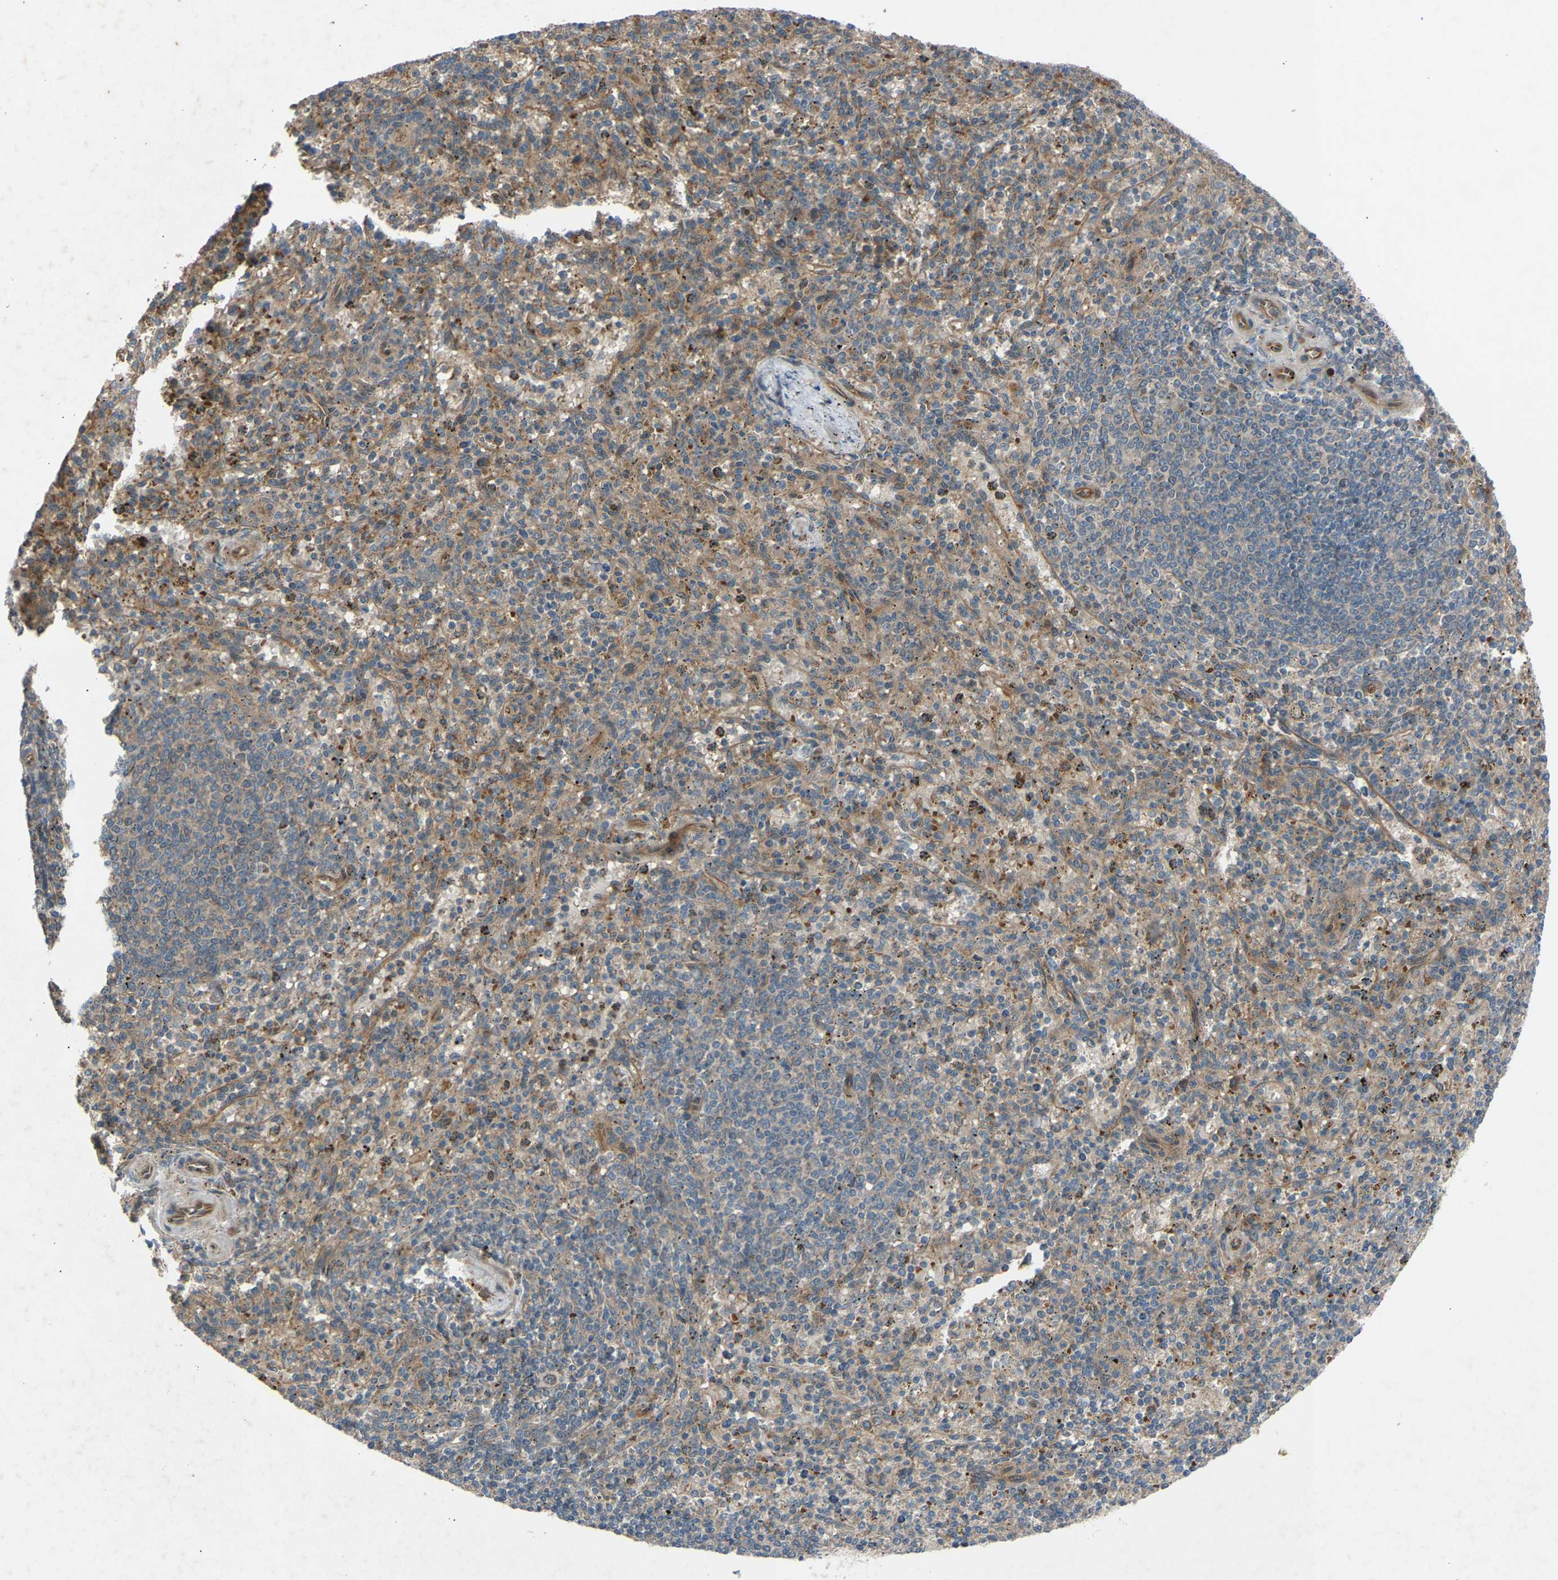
{"staining": {"intensity": "weak", "quantity": "<25%", "location": "cytoplasmic/membranous"}, "tissue": "spleen", "cell_type": "Cells in red pulp", "image_type": "normal", "snomed": [{"axis": "morphology", "description": "Normal tissue, NOS"}, {"axis": "topography", "description": "Spleen"}], "caption": "Photomicrograph shows no protein expression in cells in red pulp of unremarkable spleen.", "gene": "GAS2L1", "patient": {"sex": "male", "age": 72}}